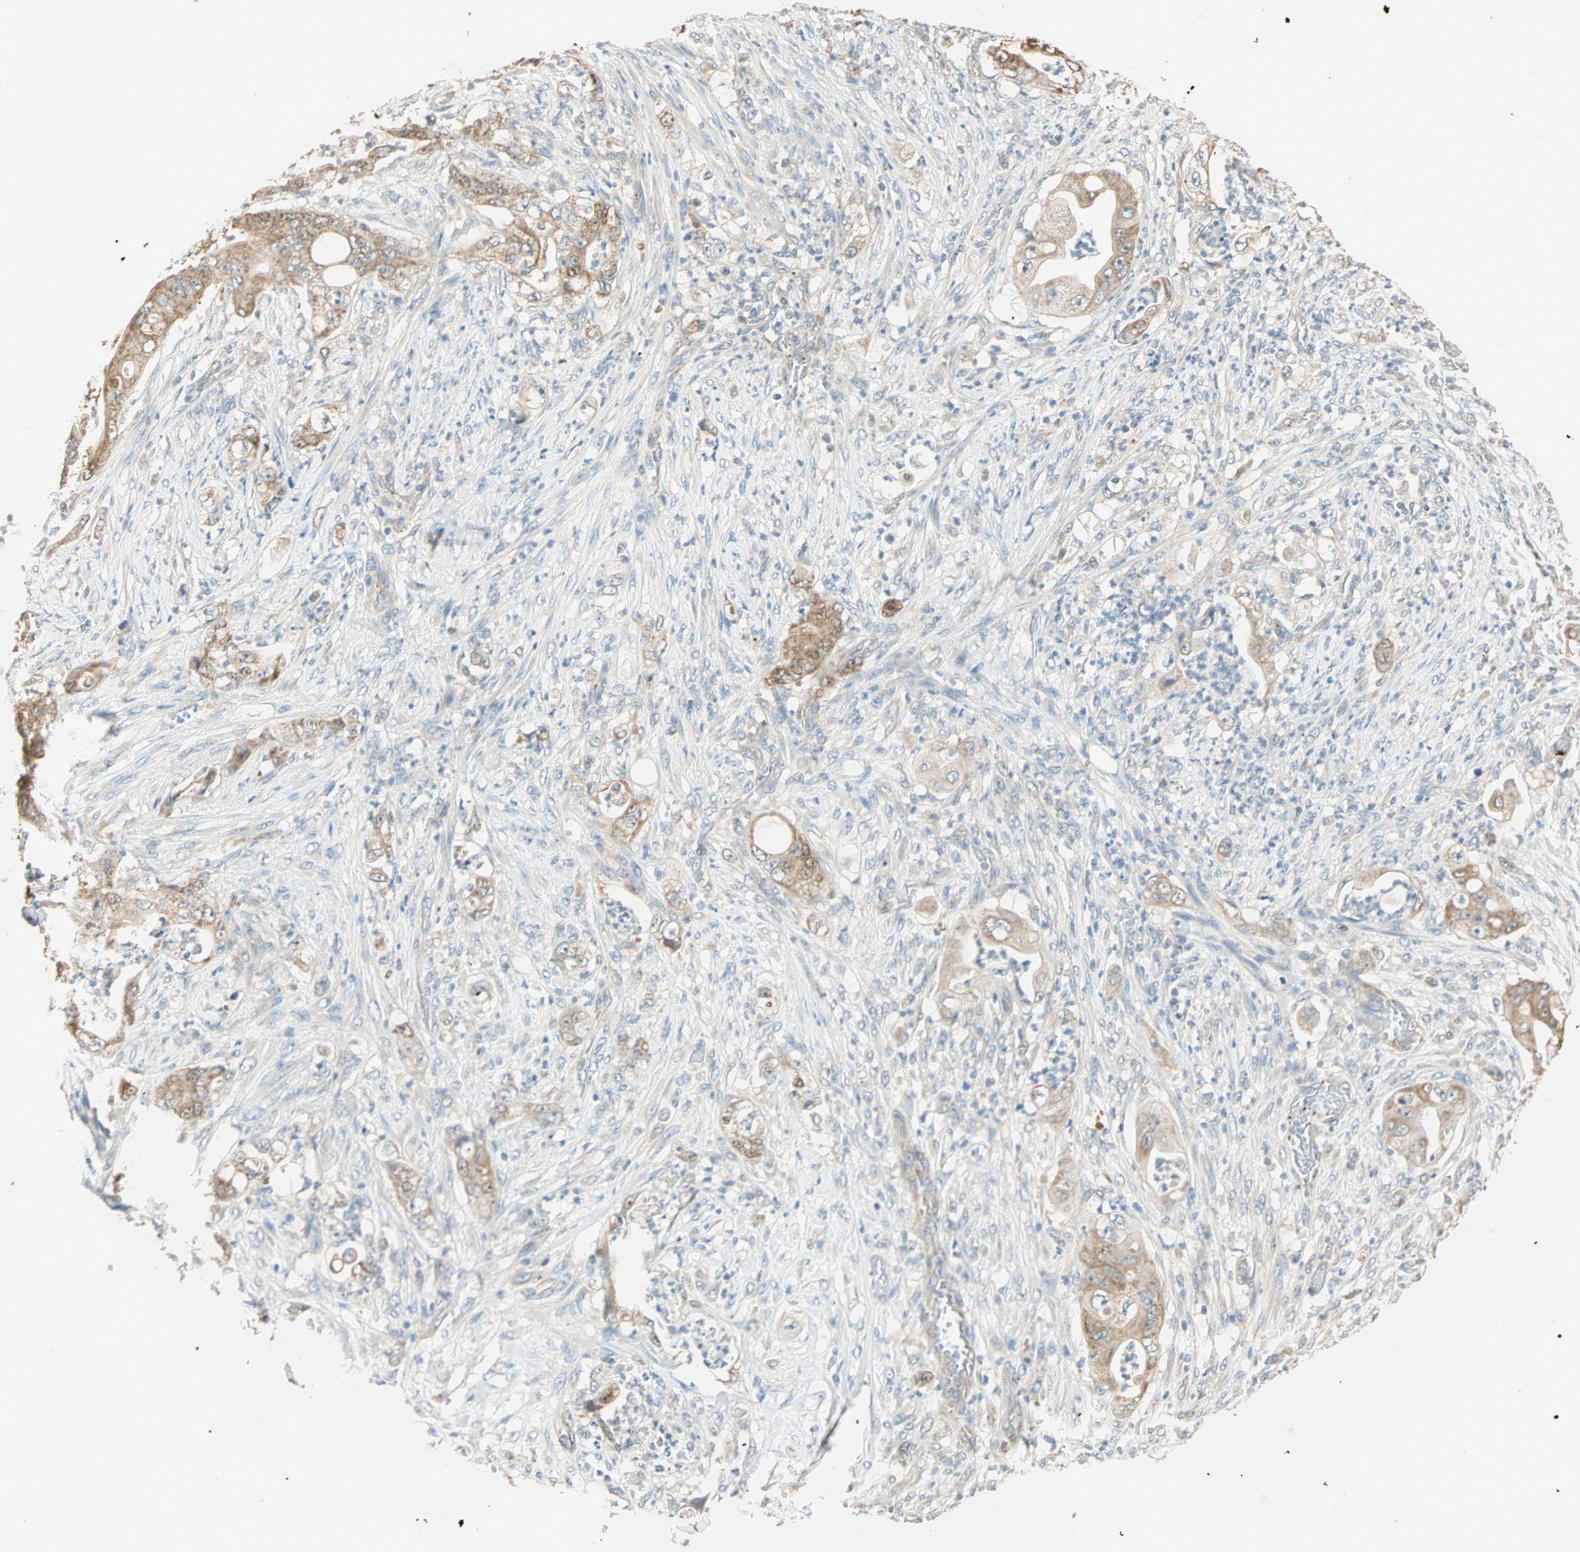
{"staining": {"intensity": "moderate", "quantity": ">75%", "location": "cytoplasmic/membranous"}, "tissue": "stomach cancer", "cell_type": "Tumor cells", "image_type": "cancer", "snomed": [{"axis": "morphology", "description": "Adenocarcinoma, NOS"}, {"axis": "topography", "description": "Stomach"}], "caption": "The photomicrograph reveals staining of stomach adenocarcinoma, revealing moderate cytoplasmic/membranous protein positivity (brown color) within tumor cells. (DAB IHC, brown staining for protein, blue staining for nuclei).", "gene": "RAD18", "patient": {"sex": "female", "age": 73}}